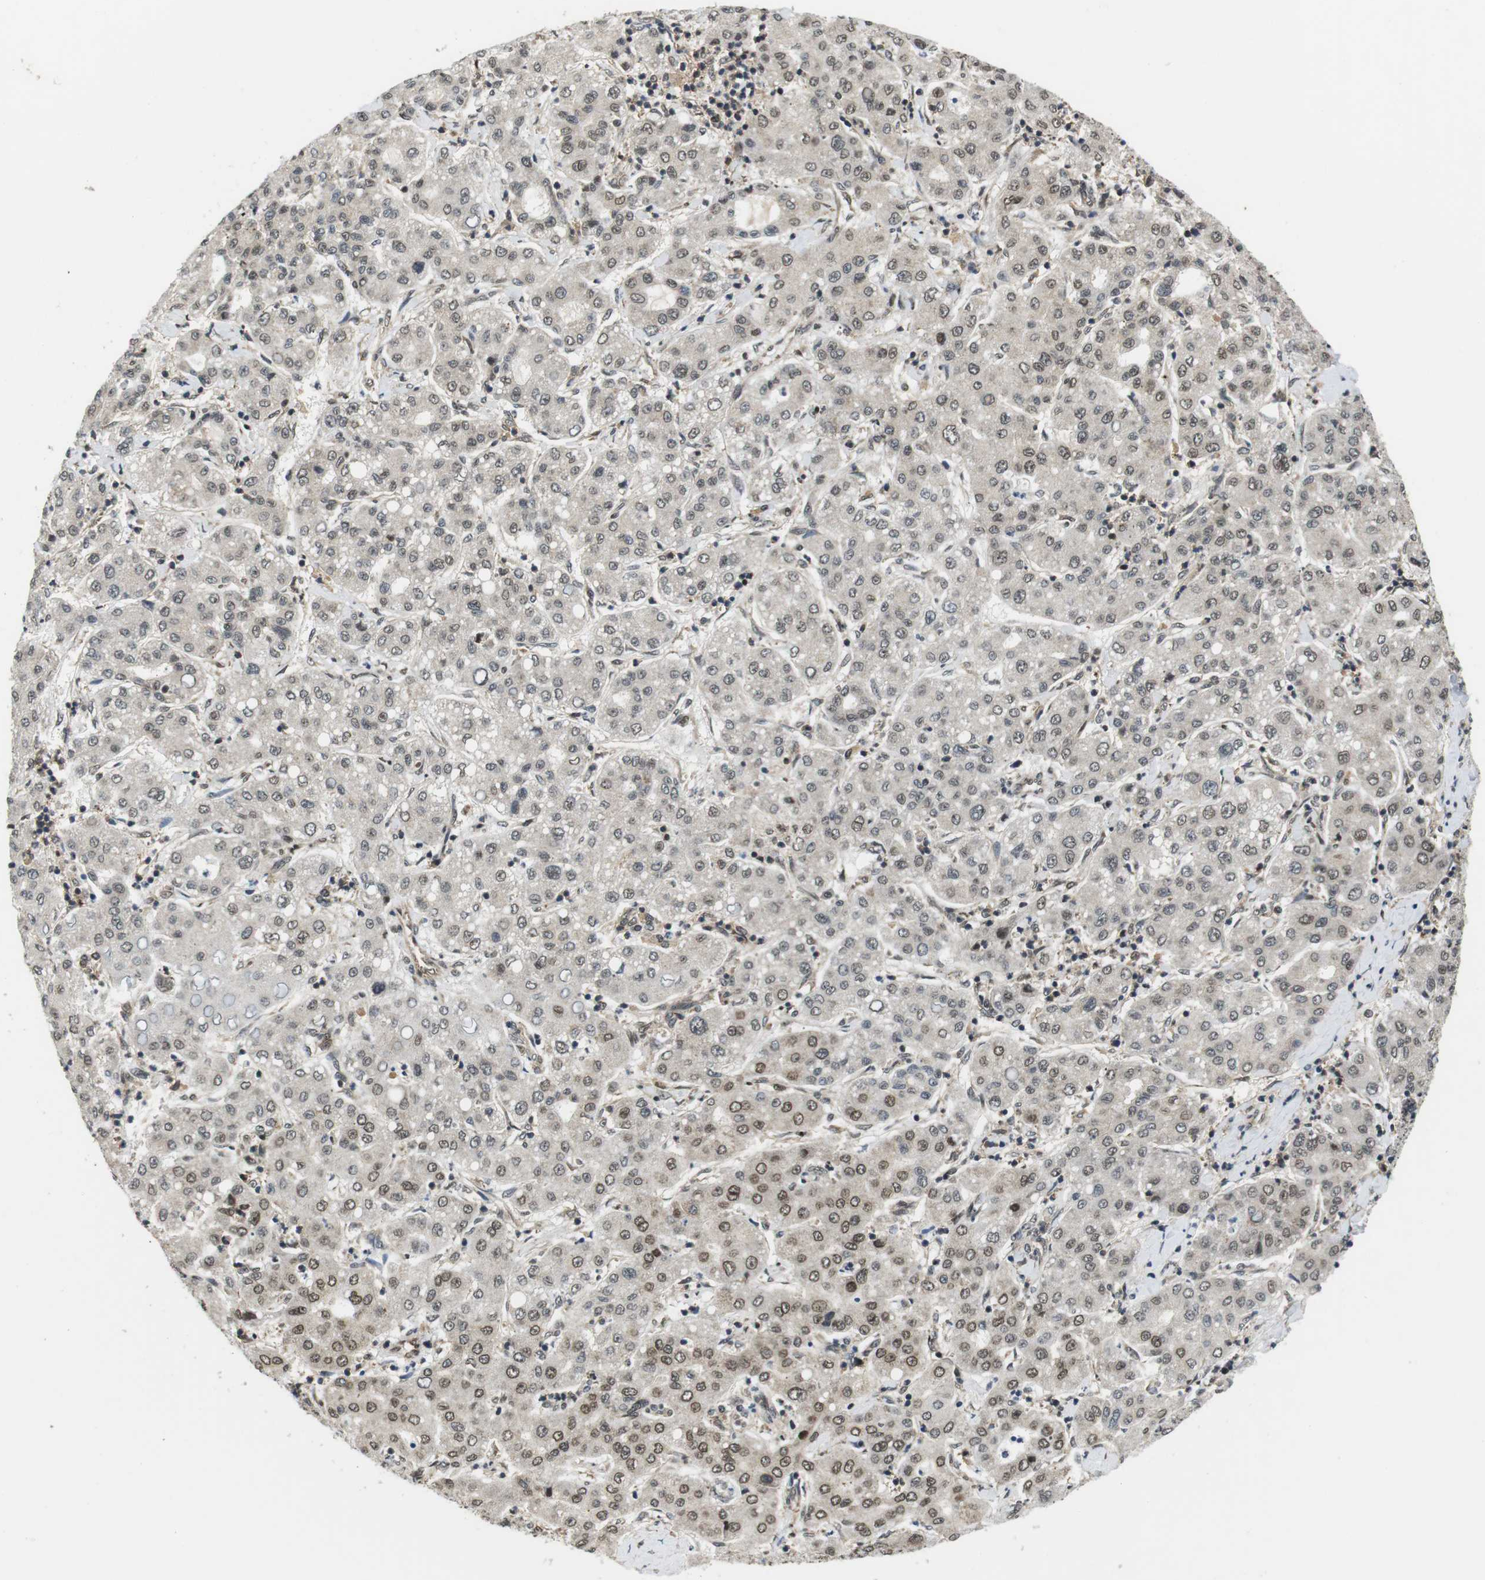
{"staining": {"intensity": "weak", "quantity": "25%-75%", "location": "nuclear"}, "tissue": "liver cancer", "cell_type": "Tumor cells", "image_type": "cancer", "snomed": [{"axis": "morphology", "description": "Carcinoma, Hepatocellular, NOS"}, {"axis": "topography", "description": "Liver"}], "caption": "This is a photomicrograph of immunohistochemistry staining of liver cancer (hepatocellular carcinoma), which shows weak positivity in the nuclear of tumor cells.", "gene": "CSNK2B", "patient": {"sex": "male", "age": 65}}